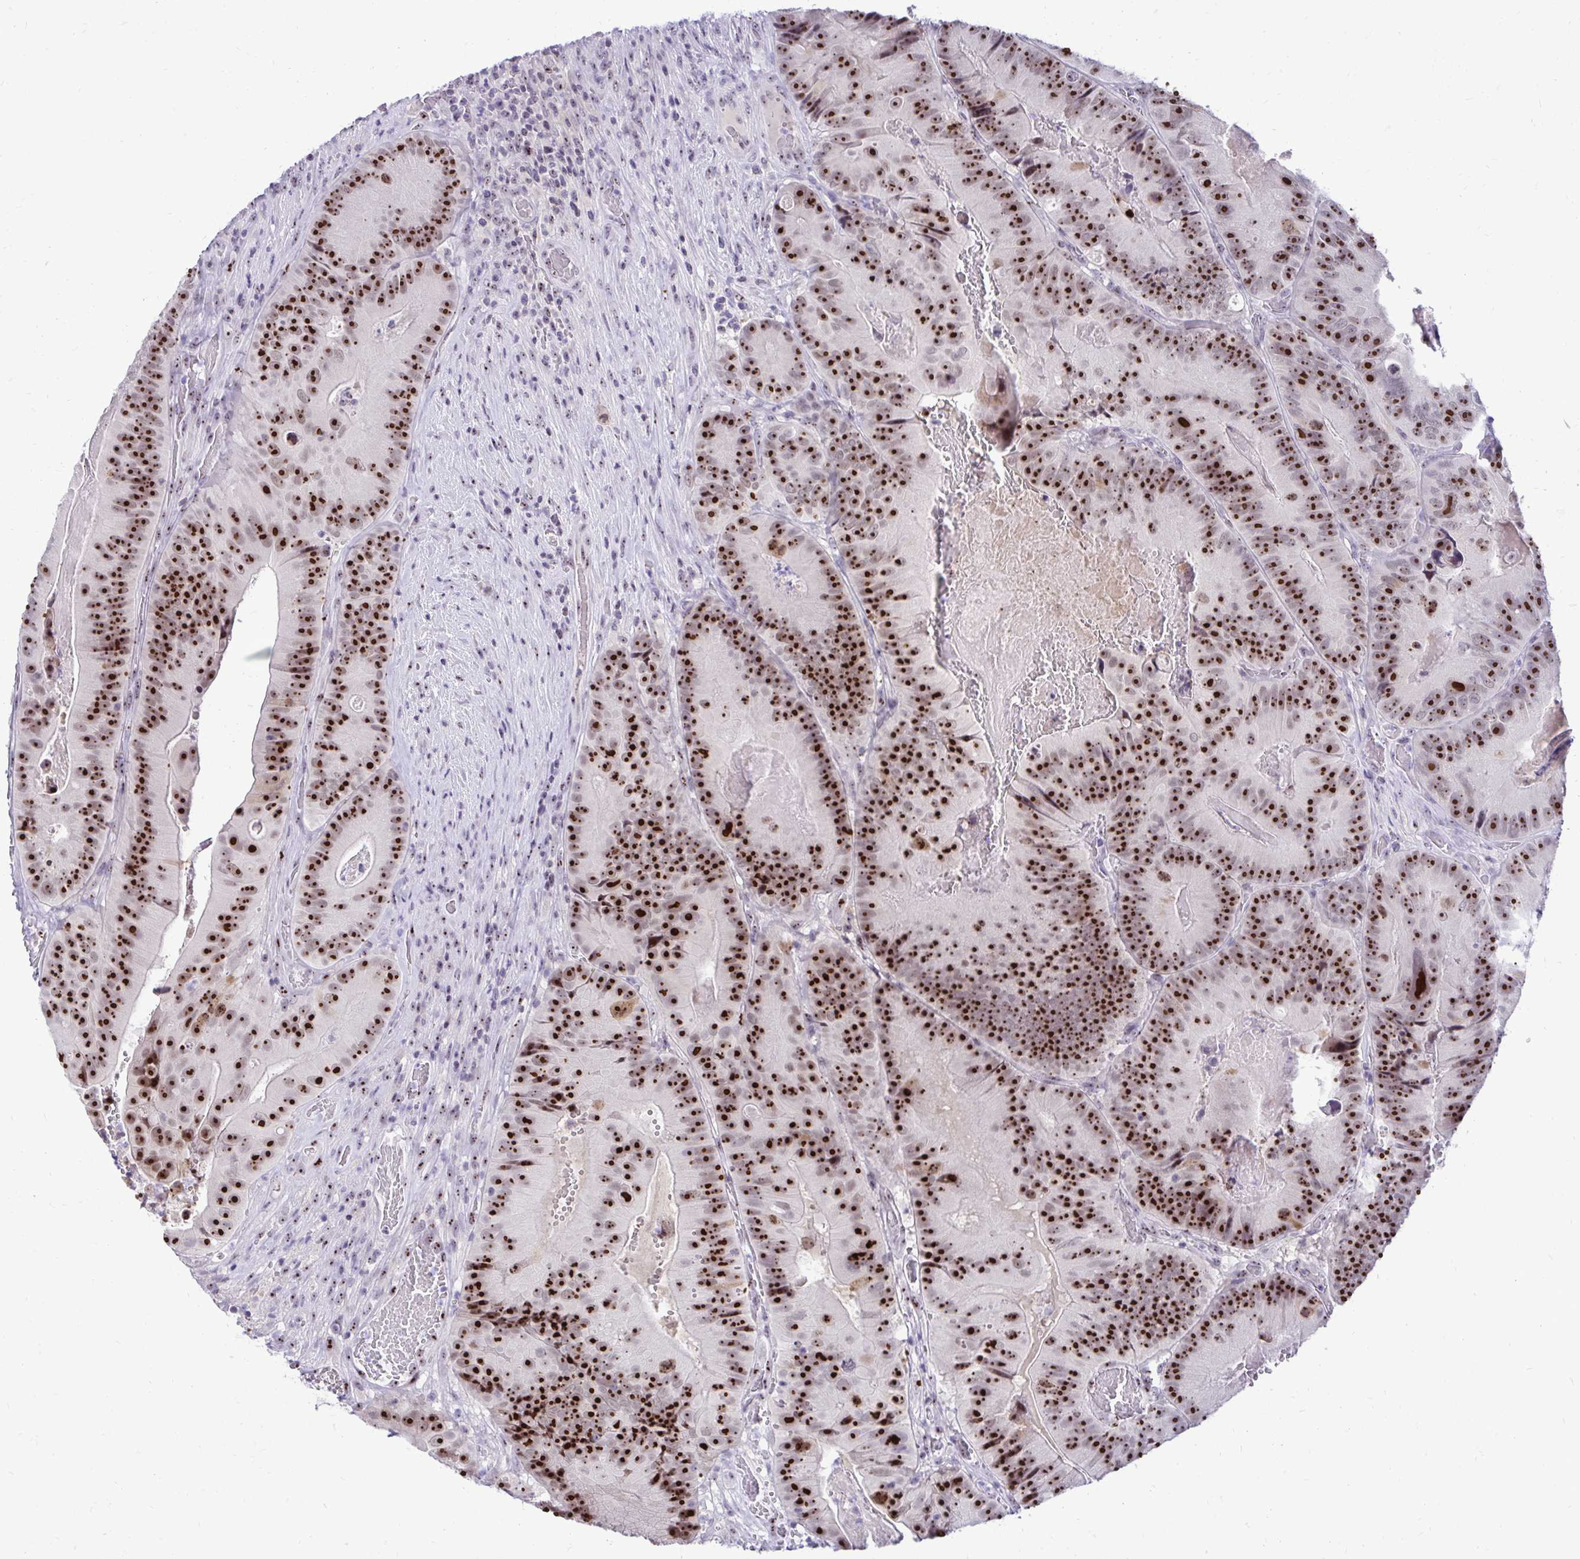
{"staining": {"intensity": "strong", "quantity": ">75%", "location": "nuclear"}, "tissue": "colorectal cancer", "cell_type": "Tumor cells", "image_type": "cancer", "snomed": [{"axis": "morphology", "description": "Adenocarcinoma, NOS"}, {"axis": "topography", "description": "Colon"}], "caption": "Adenocarcinoma (colorectal) stained with immunohistochemistry (IHC) displays strong nuclear expression in about >75% of tumor cells.", "gene": "NIFK", "patient": {"sex": "female", "age": 86}}